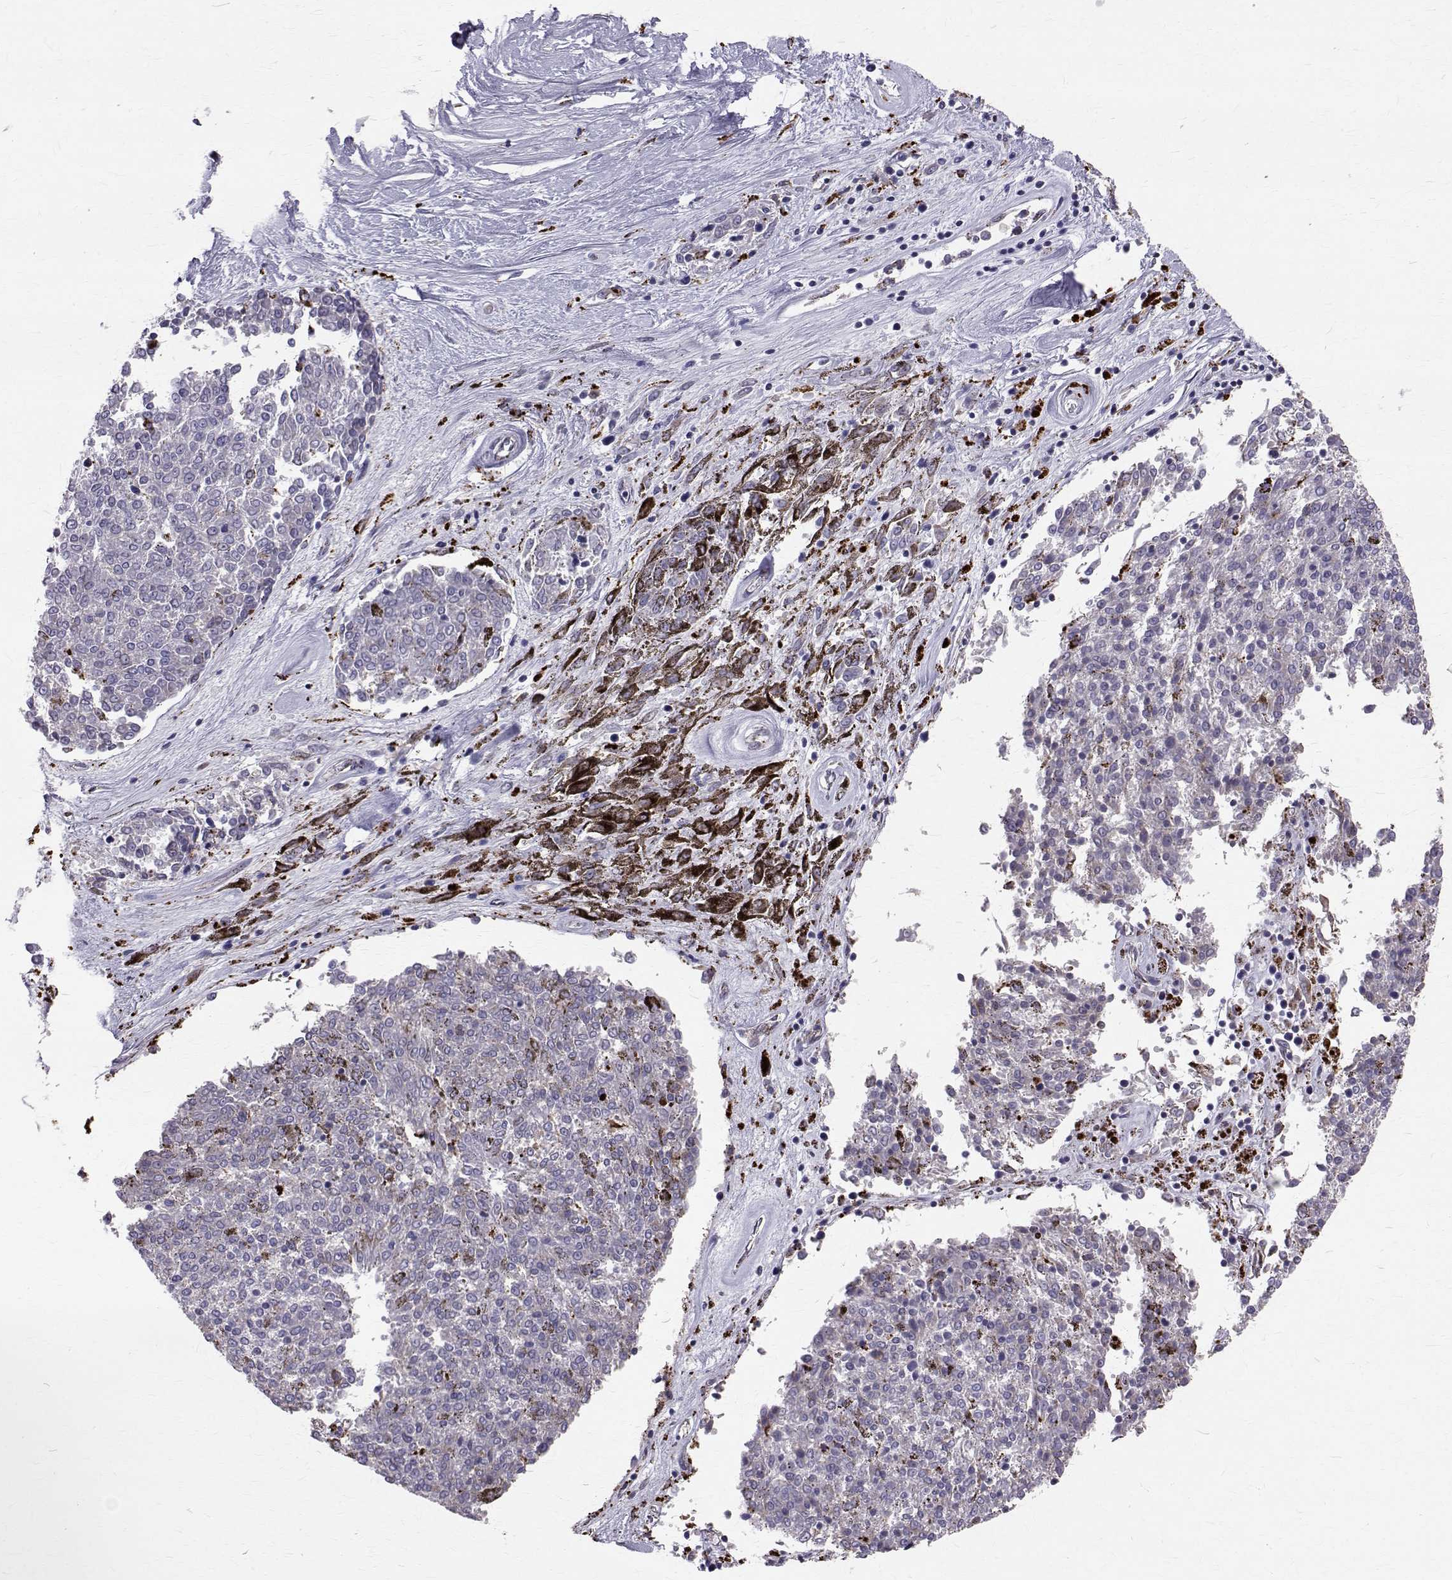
{"staining": {"intensity": "negative", "quantity": "none", "location": "none"}, "tissue": "melanoma", "cell_type": "Tumor cells", "image_type": "cancer", "snomed": [{"axis": "morphology", "description": "Malignant melanoma, NOS"}, {"axis": "topography", "description": "Skin"}], "caption": "DAB (3,3'-diaminobenzidine) immunohistochemical staining of melanoma exhibits no significant staining in tumor cells. (DAB (3,3'-diaminobenzidine) IHC, high magnification).", "gene": "TPP1", "patient": {"sex": "female", "age": 72}}